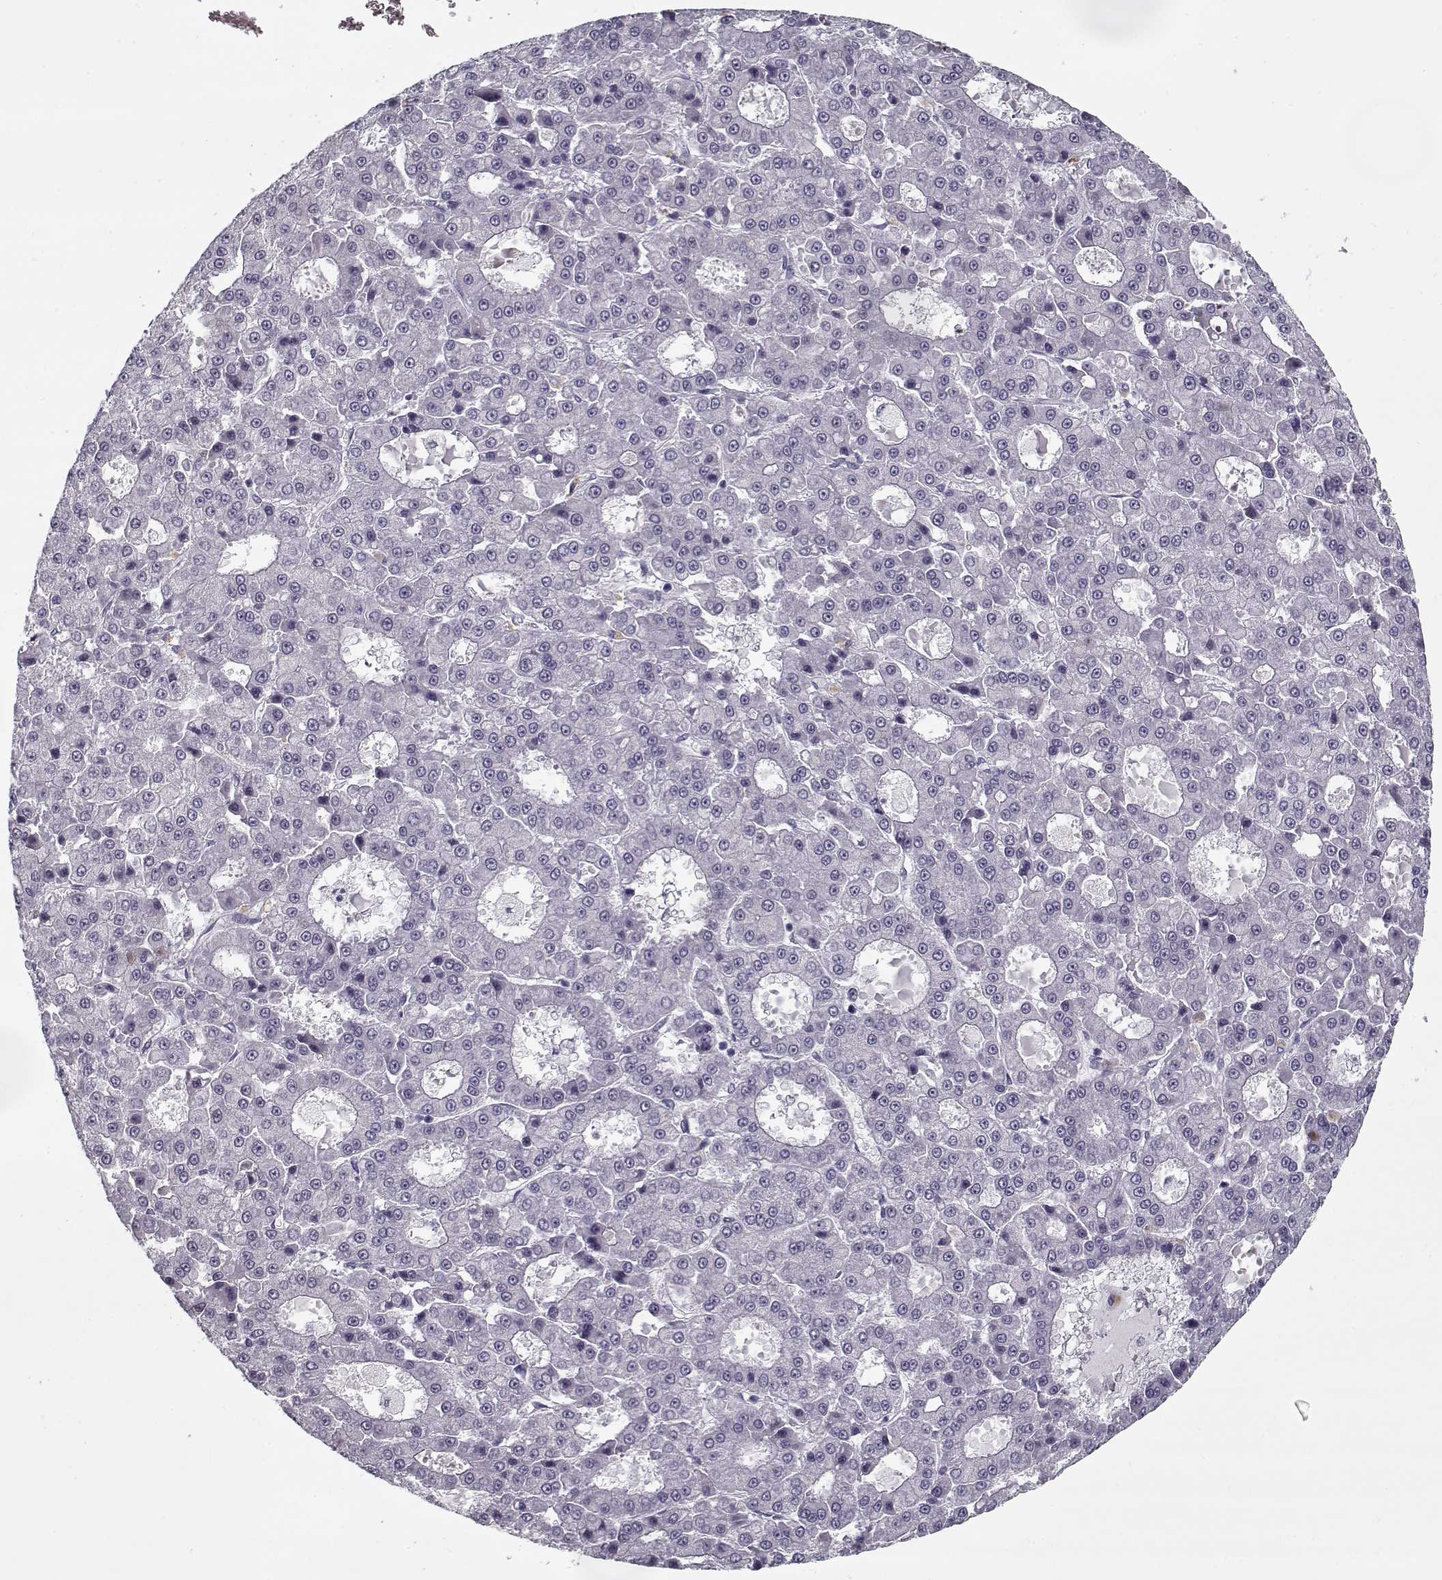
{"staining": {"intensity": "negative", "quantity": "none", "location": "none"}, "tissue": "liver cancer", "cell_type": "Tumor cells", "image_type": "cancer", "snomed": [{"axis": "morphology", "description": "Carcinoma, Hepatocellular, NOS"}, {"axis": "topography", "description": "Liver"}], "caption": "Immunohistochemistry (IHC) image of human liver cancer (hepatocellular carcinoma) stained for a protein (brown), which displays no staining in tumor cells.", "gene": "RNF32", "patient": {"sex": "male", "age": 70}}